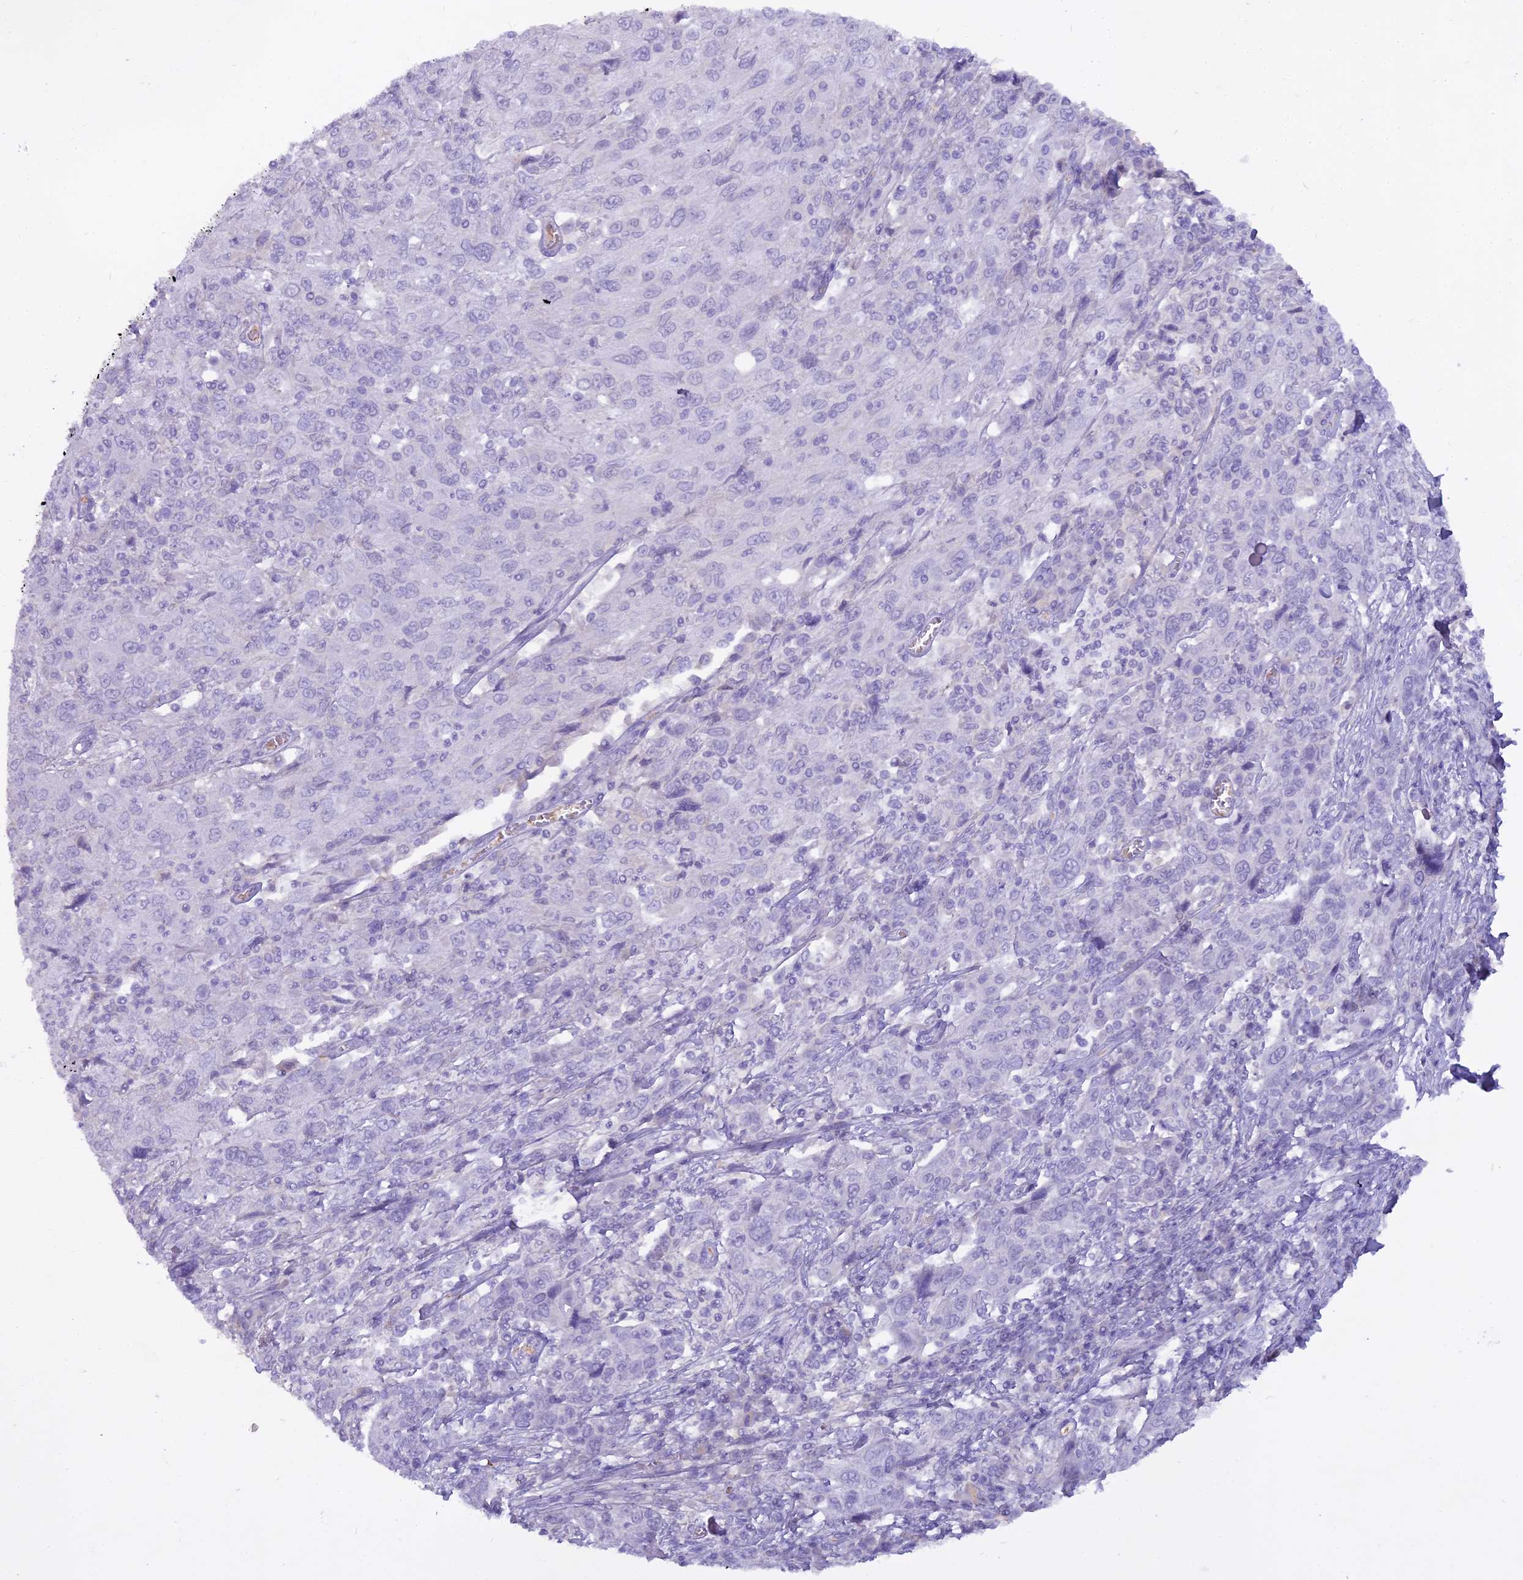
{"staining": {"intensity": "negative", "quantity": "none", "location": "none"}, "tissue": "cervical cancer", "cell_type": "Tumor cells", "image_type": "cancer", "snomed": [{"axis": "morphology", "description": "Squamous cell carcinoma, NOS"}, {"axis": "topography", "description": "Cervix"}], "caption": "An immunohistochemistry micrograph of squamous cell carcinoma (cervical) is shown. There is no staining in tumor cells of squamous cell carcinoma (cervical).", "gene": "OSTN", "patient": {"sex": "female", "age": 46}}